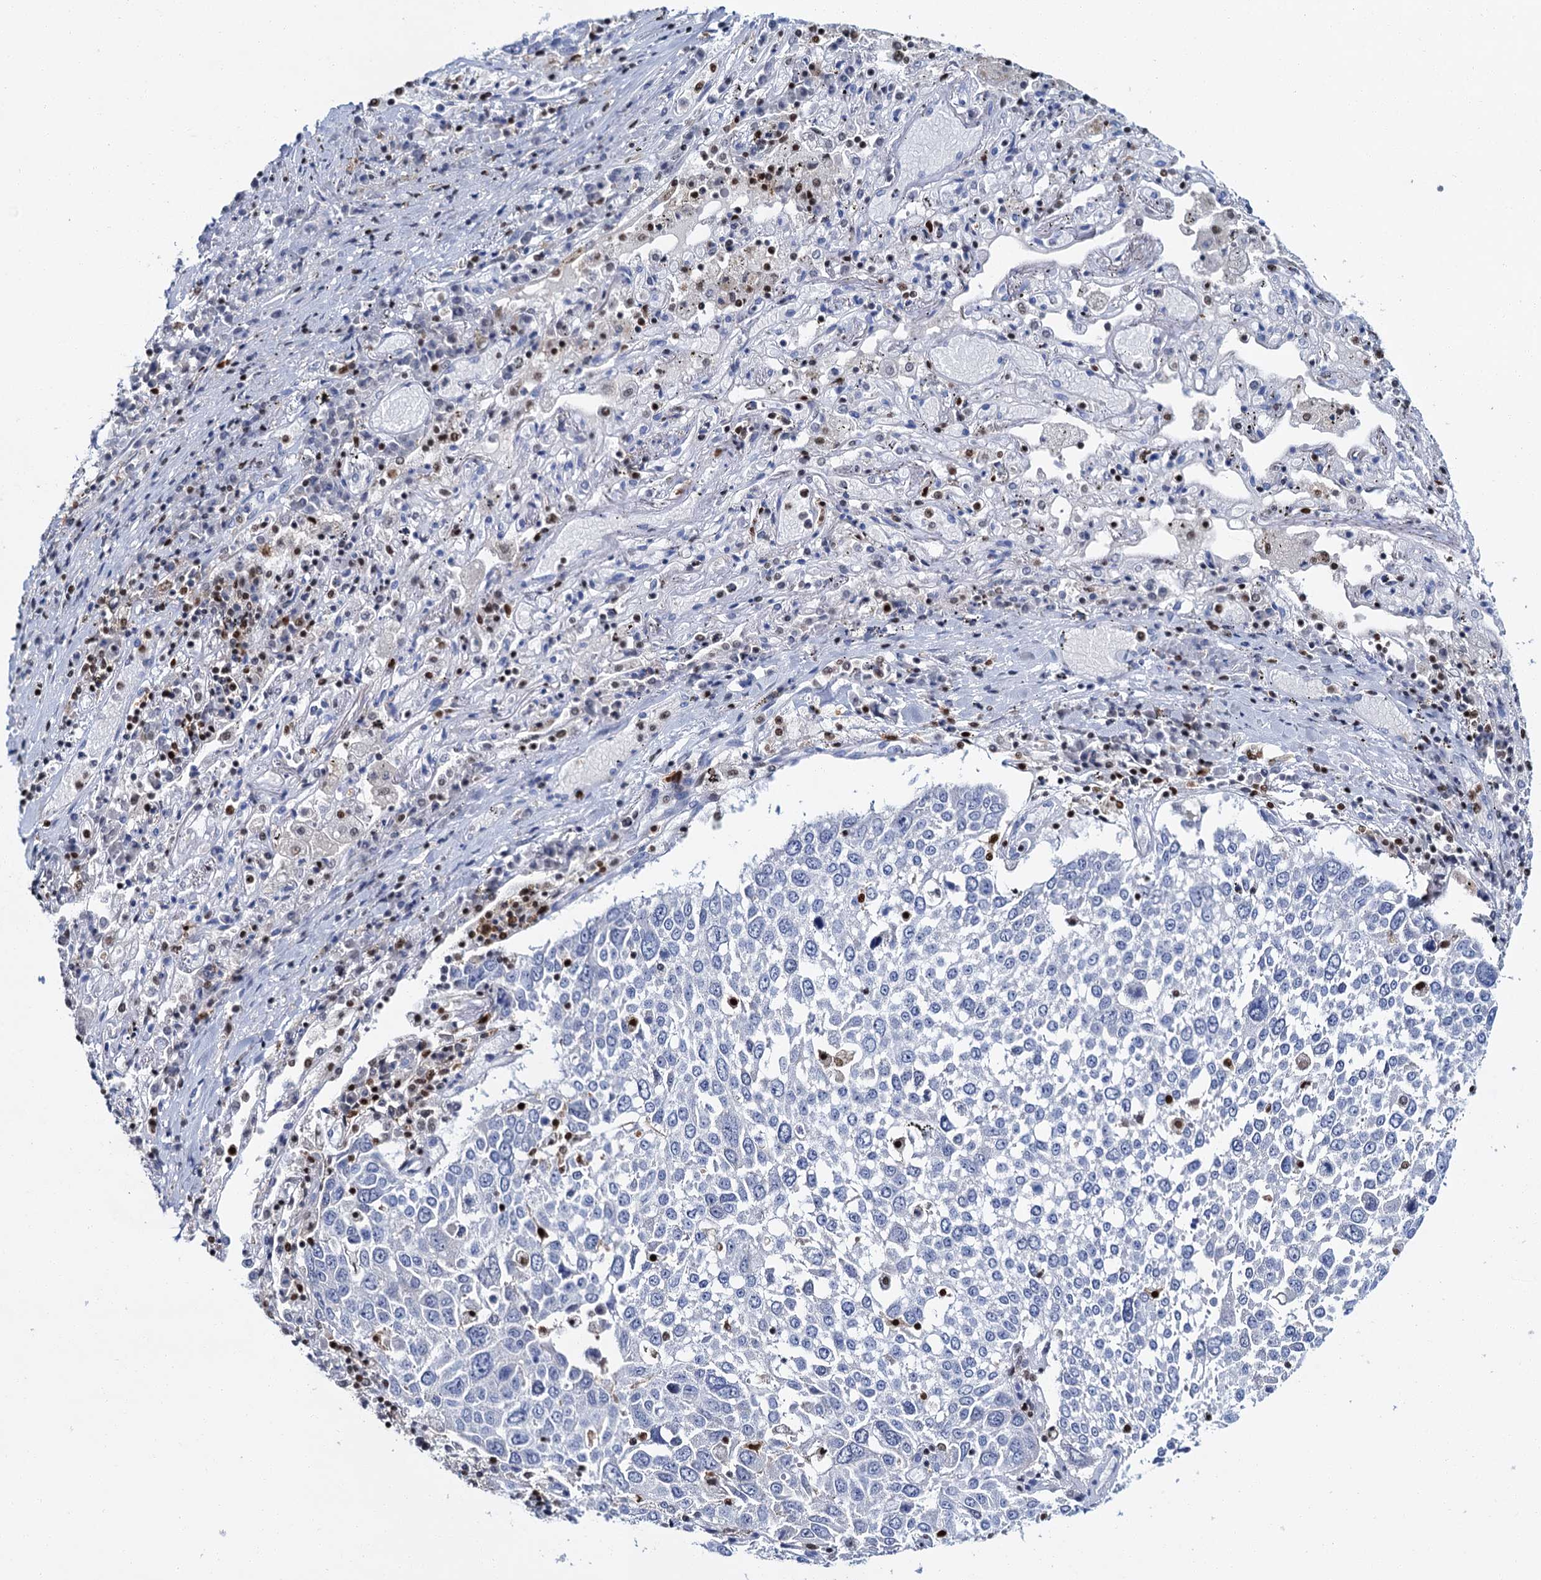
{"staining": {"intensity": "negative", "quantity": "none", "location": "none"}, "tissue": "lung cancer", "cell_type": "Tumor cells", "image_type": "cancer", "snomed": [{"axis": "morphology", "description": "Squamous cell carcinoma, NOS"}, {"axis": "topography", "description": "Lung"}], "caption": "An image of human lung squamous cell carcinoma is negative for staining in tumor cells.", "gene": "CELF2", "patient": {"sex": "male", "age": 65}}